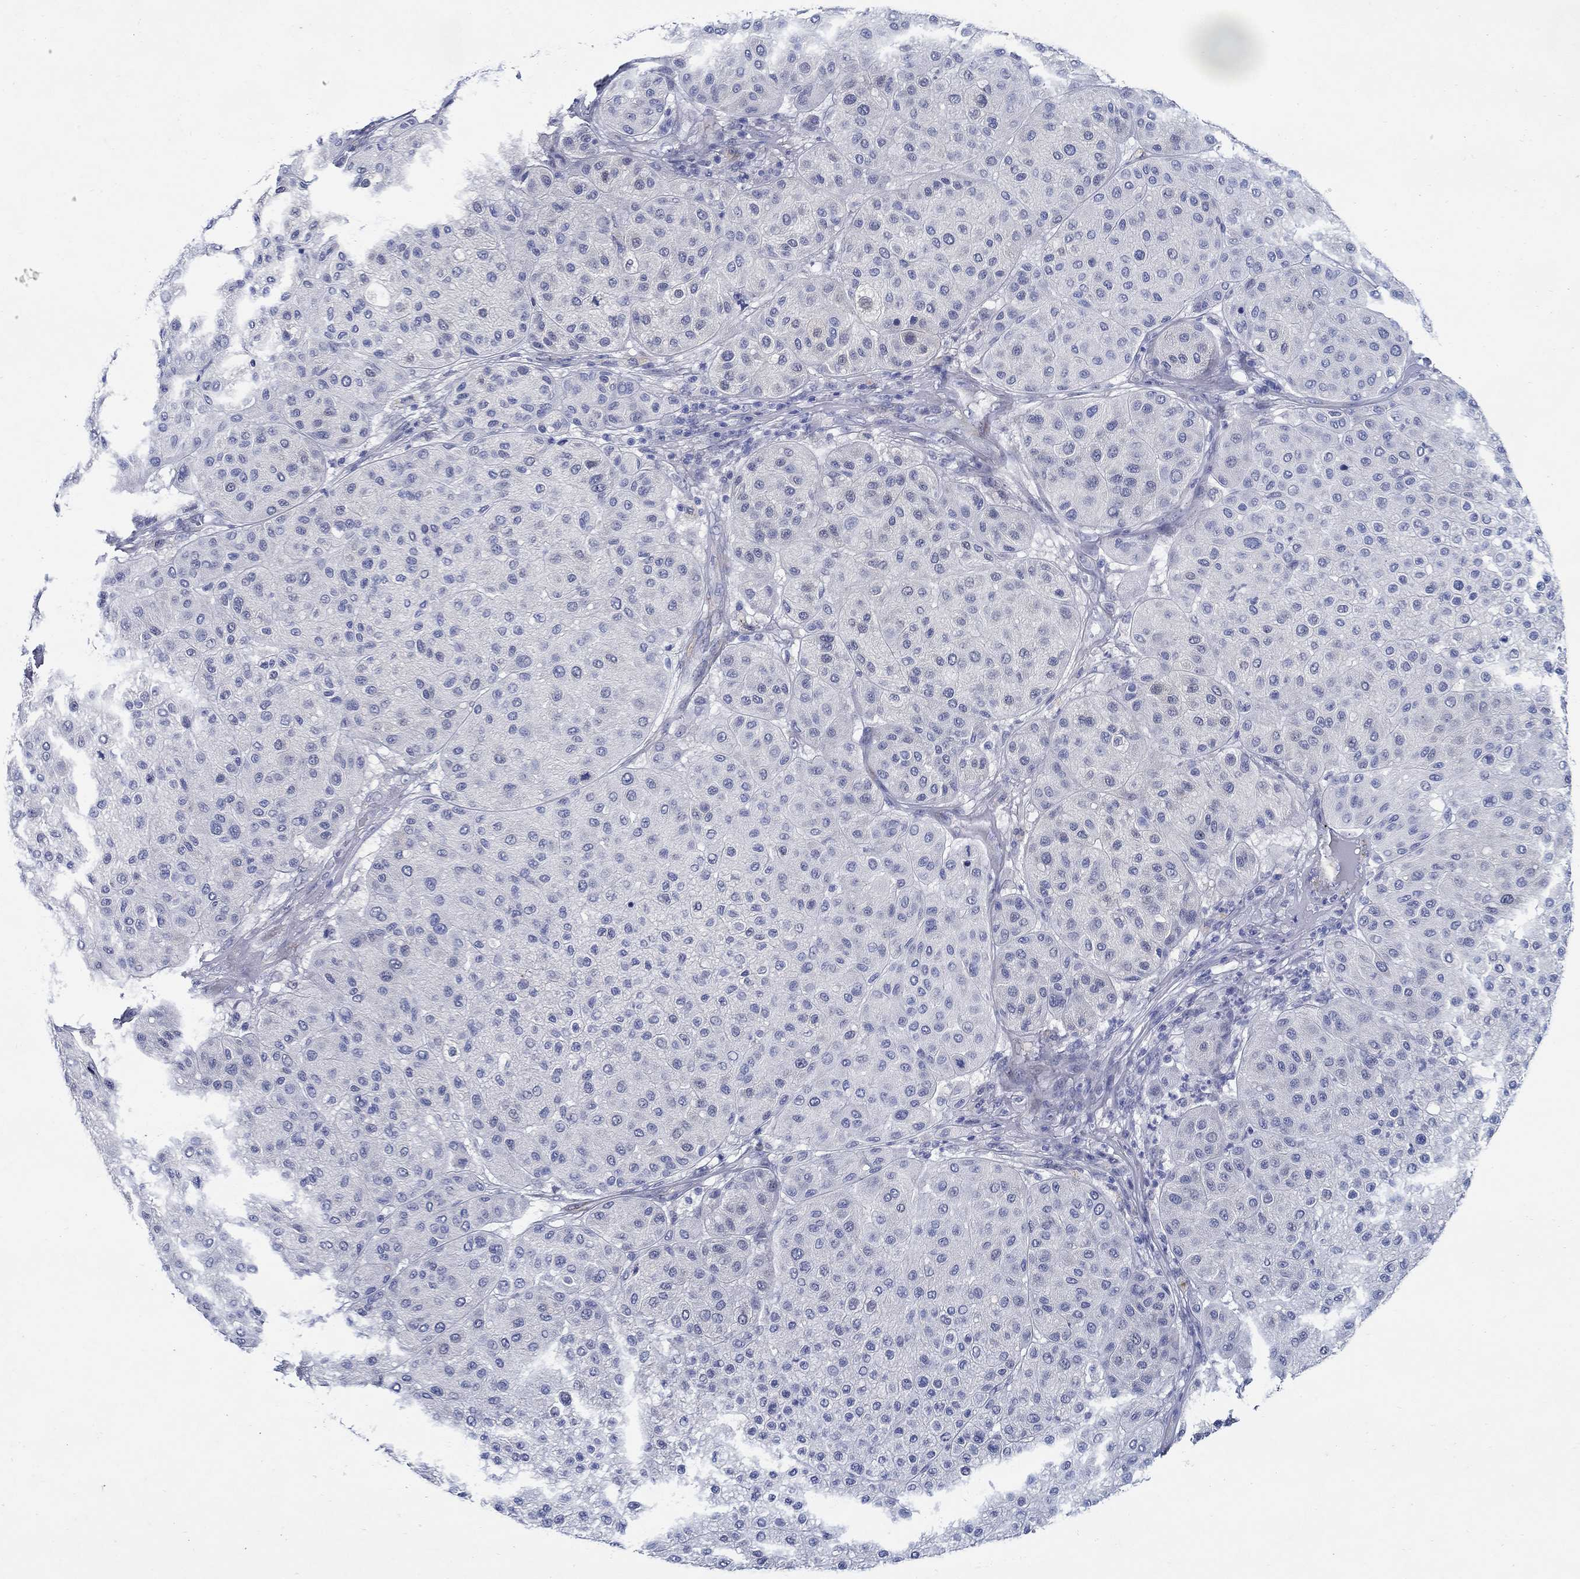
{"staining": {"intensity": "negative", "quantity": "none", "location": "none"}, "tissue": "melanoma", "cell_type": "Tumor cells", "image_type": "cancer", "snomed": [{"axis": "morphology", "description": "Malignant melanoma, Metastatic site"}, {"axis": "topography", "description": "Smooth muscle"}], "caption": "Melanoma stained for a protein using immunohistochemistry demonstrates no staining tumor cells.", "gene": "MC2R", "patient": {"sex": "male", "age": 41}}